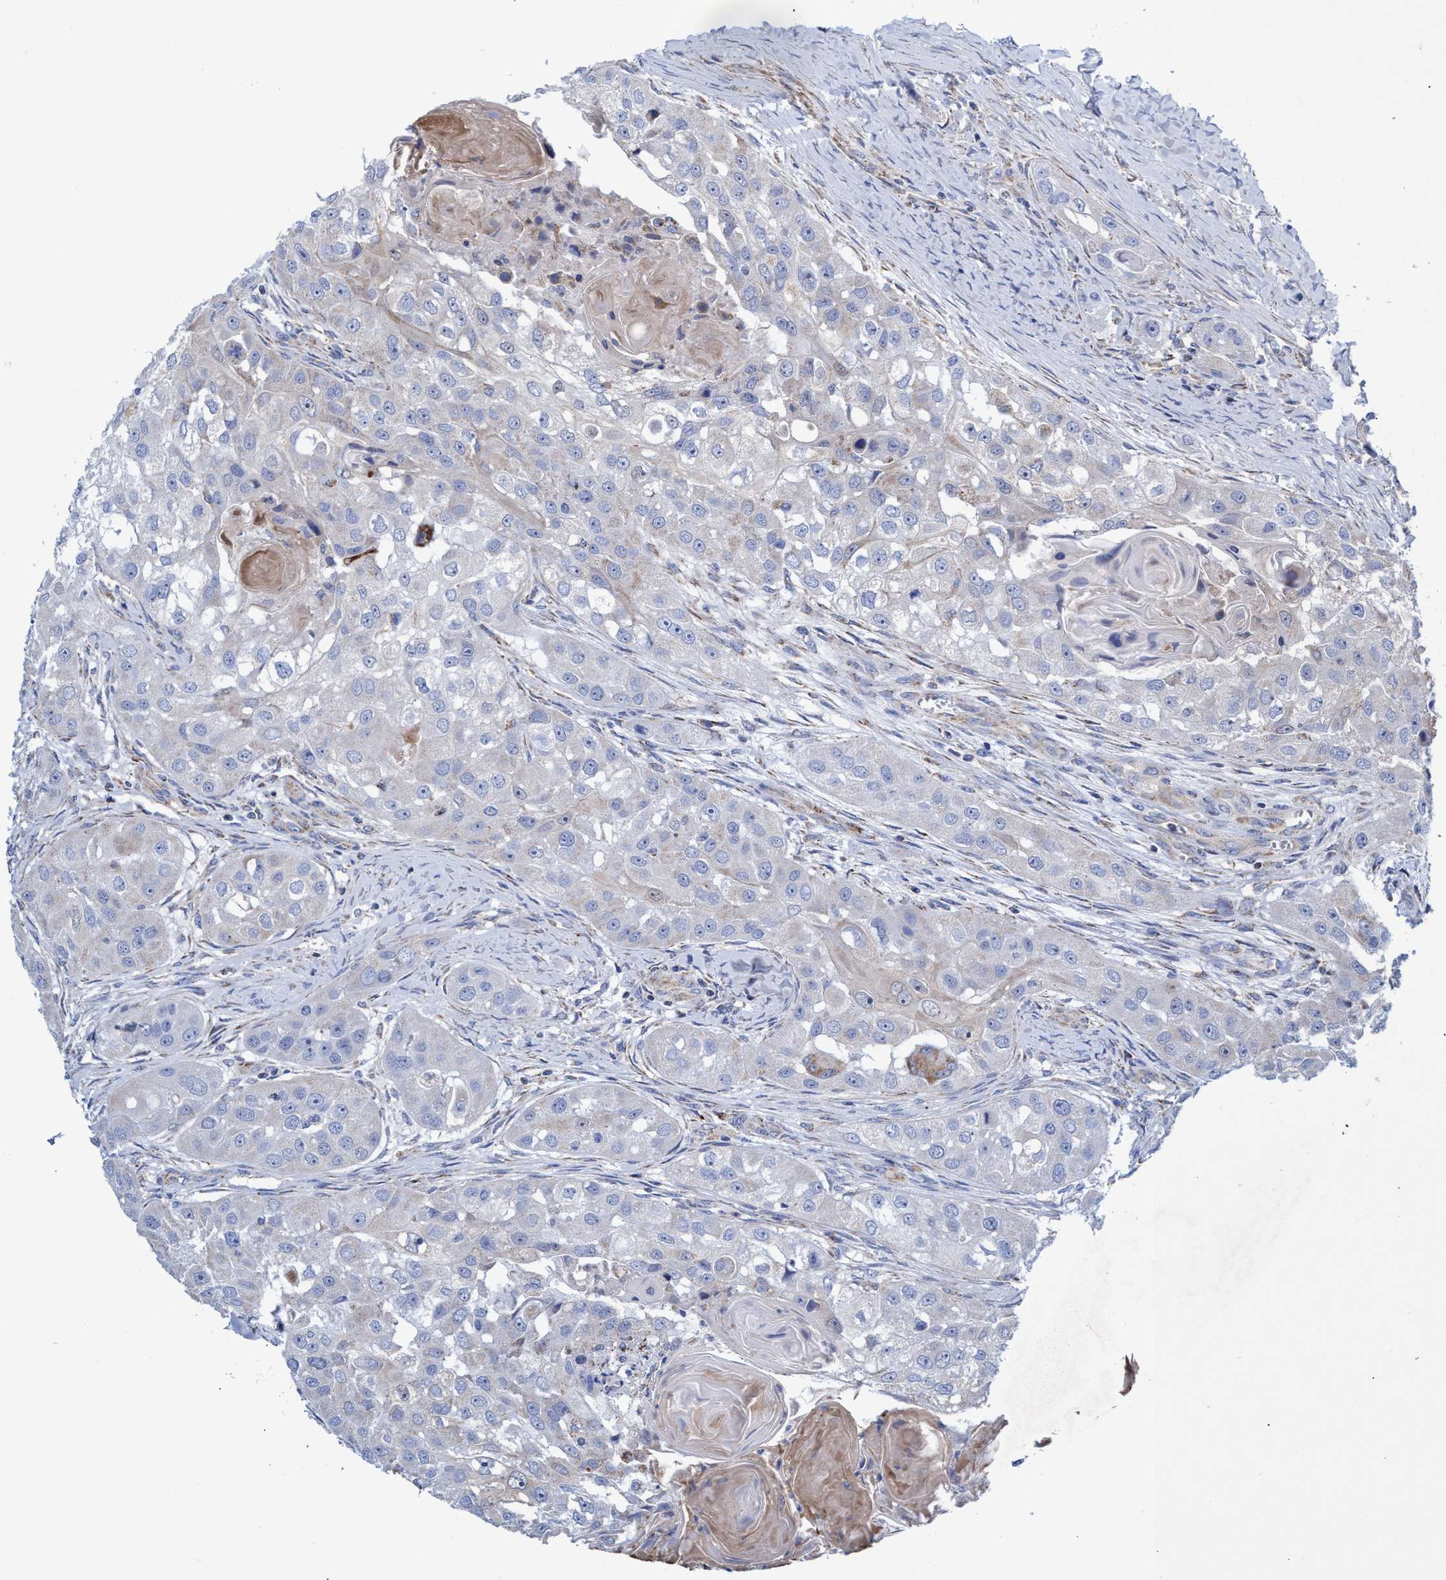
{"staining": {"intensity": "negative", "quantity": "none", "location": "none"}, "tissue": "head and neck cancer", "cell_type": "Tumor cells", "image_type": "cancer", "snomed": [{"axis": "morphology", "description": "Normal tissue, NOS"}, {"axis": "morphology", "description": "Squamous cell carcinoma, NOS"}, {"axis": "topography", "description": "Skeletal muscle"}, {"axis": "topography", "description": "Head-Neck"}], "caption": "Tumor cells are negative for brown protein staining in head and neck cancer. (DAB immunohistochemistry (IHC) with hematoxylin counter stain).", "gene": "ZNF750", "patient": {"sex": "male", "age": 51}}